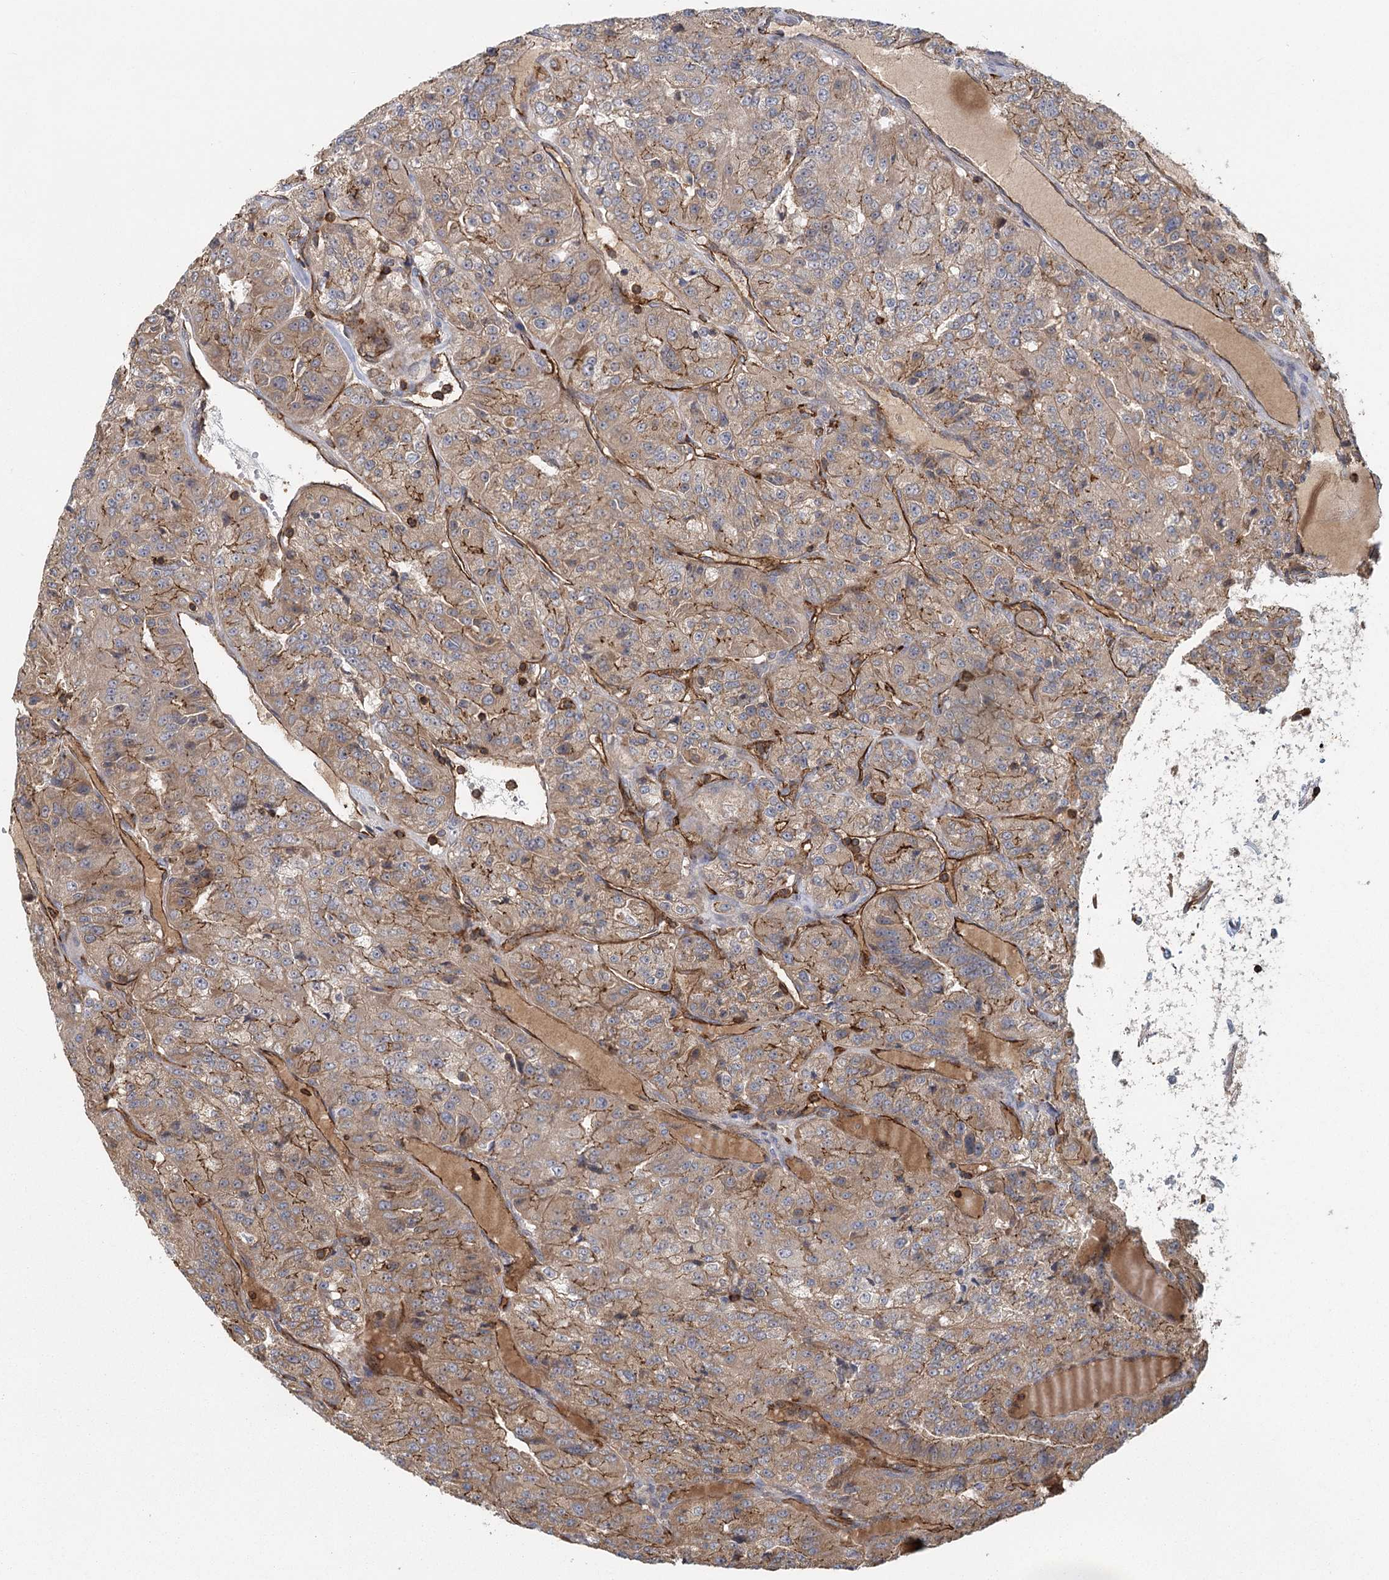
{"staining": {"intensity": "moderate", "quantity": ">75%", "location": "cytoplasmic/membranous"}, "tissue": "renal cancer", "cell_type": "Tumor cells", "image_type": "cancer", "snomed": [{"axis": "morphology", "description": "Adenocarcinoma, NOS"}, {"axis": "topography", "description": "Kidney"}], "caption": "Protein positivity by immunohistochemistry exhibits moderate cytoplasmic/membranous staining in approximately >75% of tumor cells in renal cancer.", "gene": "PLEKHA7", "patient": {"sex": "female", "age": 63}}